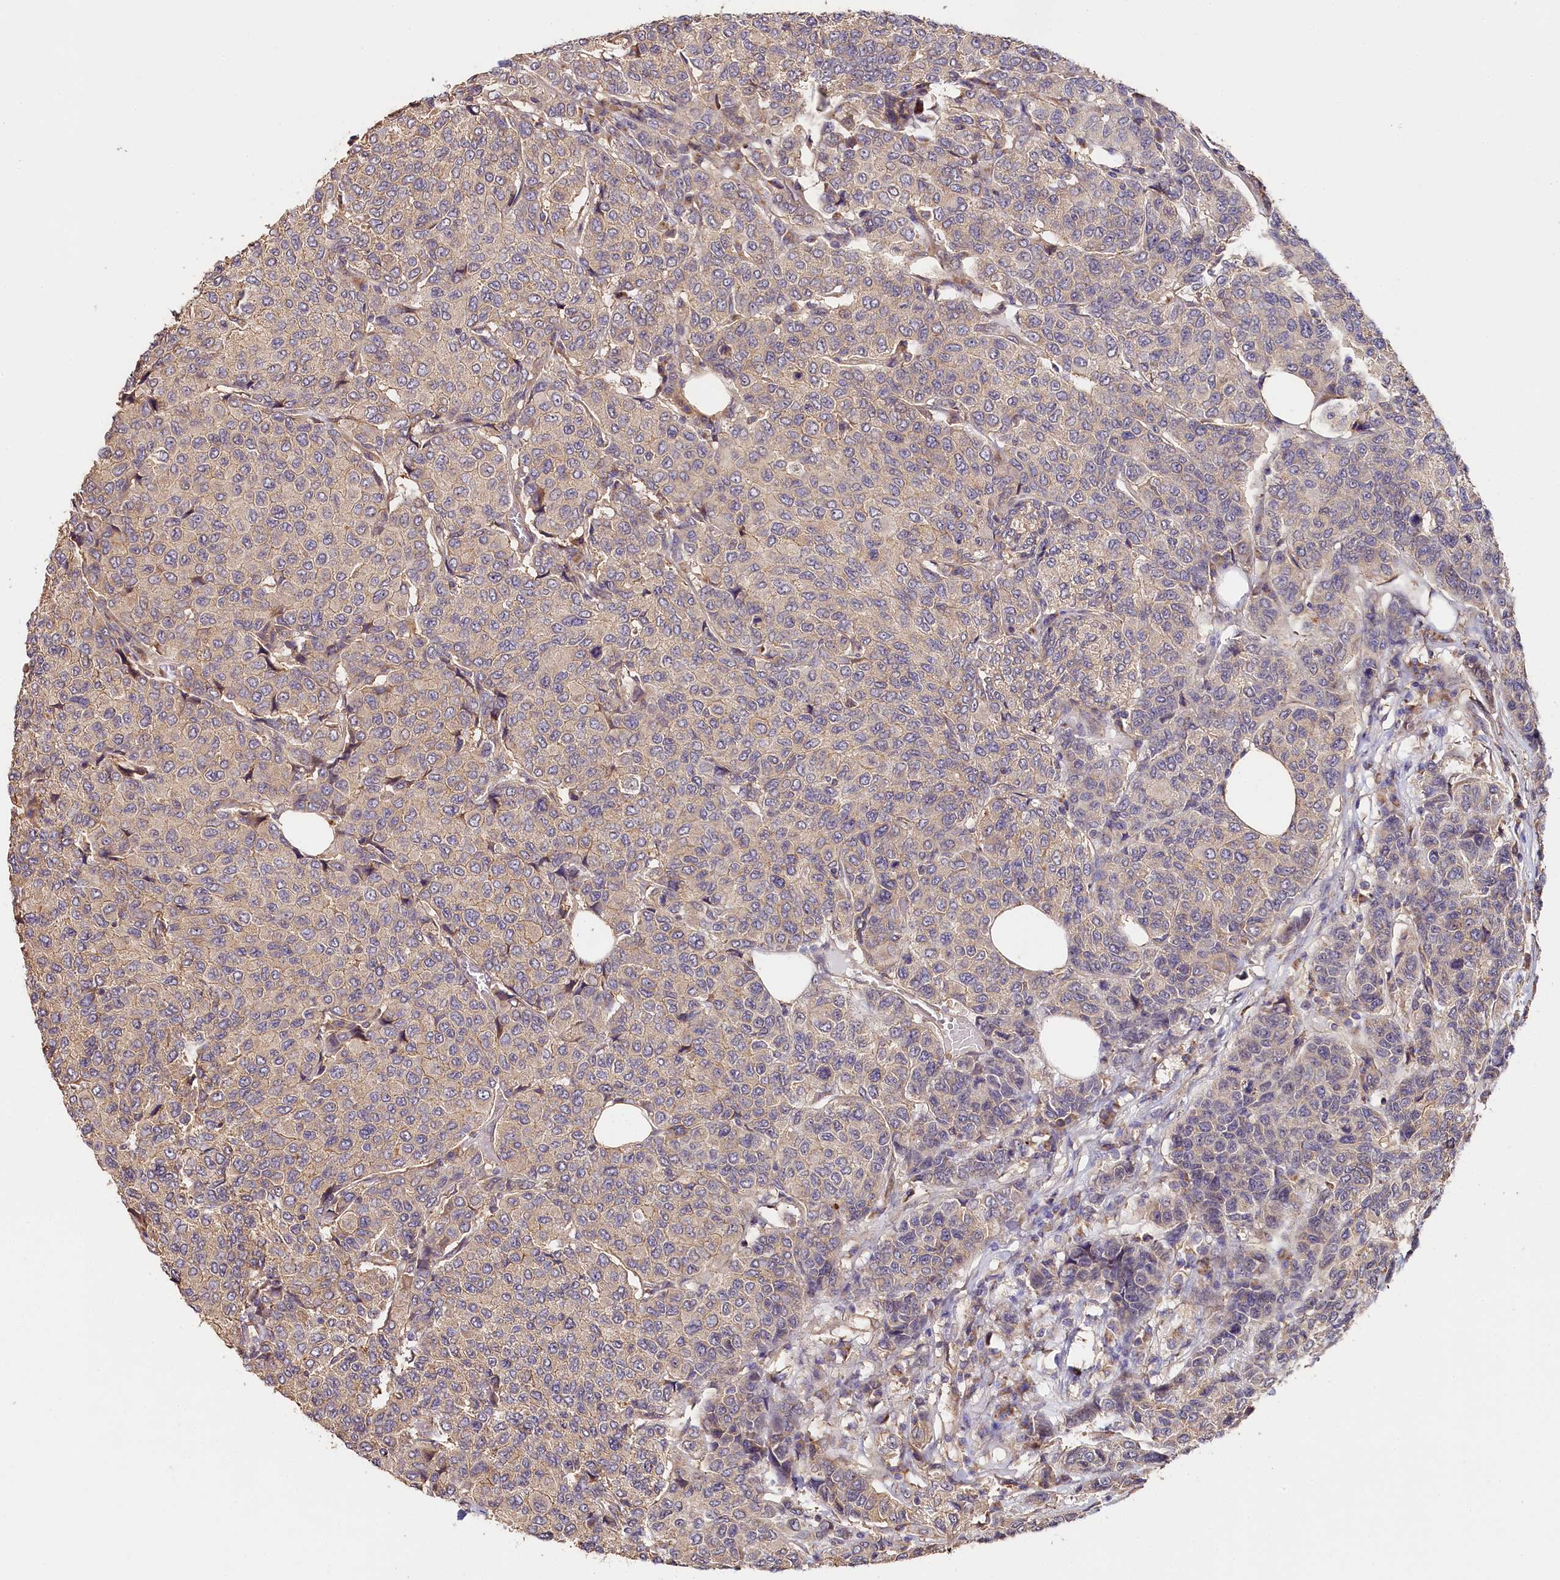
{"staining": {"intensity": "weak", "quantity": "<25%", "location": "cytoplasmic/membranous"}, "tissue": "breast cancer", "cell_type": "Tumor cells", "image_type": "cancer", "snomed": [{"axis": "morphology", "description": "Duct carcinoma"}, {"axis": "topography", "description": "Breast"}], "caption": "Immunohistochemical staining of infiltrating ductal carcinoma (breast) reveals no significant staining in tumor cells. (Brightfield microscopy of DAB (3,3'-diaminobenzidine) immunohistochemistry (IHC) at high magnification).", "gene": "KATNB1", "patient": {"sex": "female", "age": 55}}